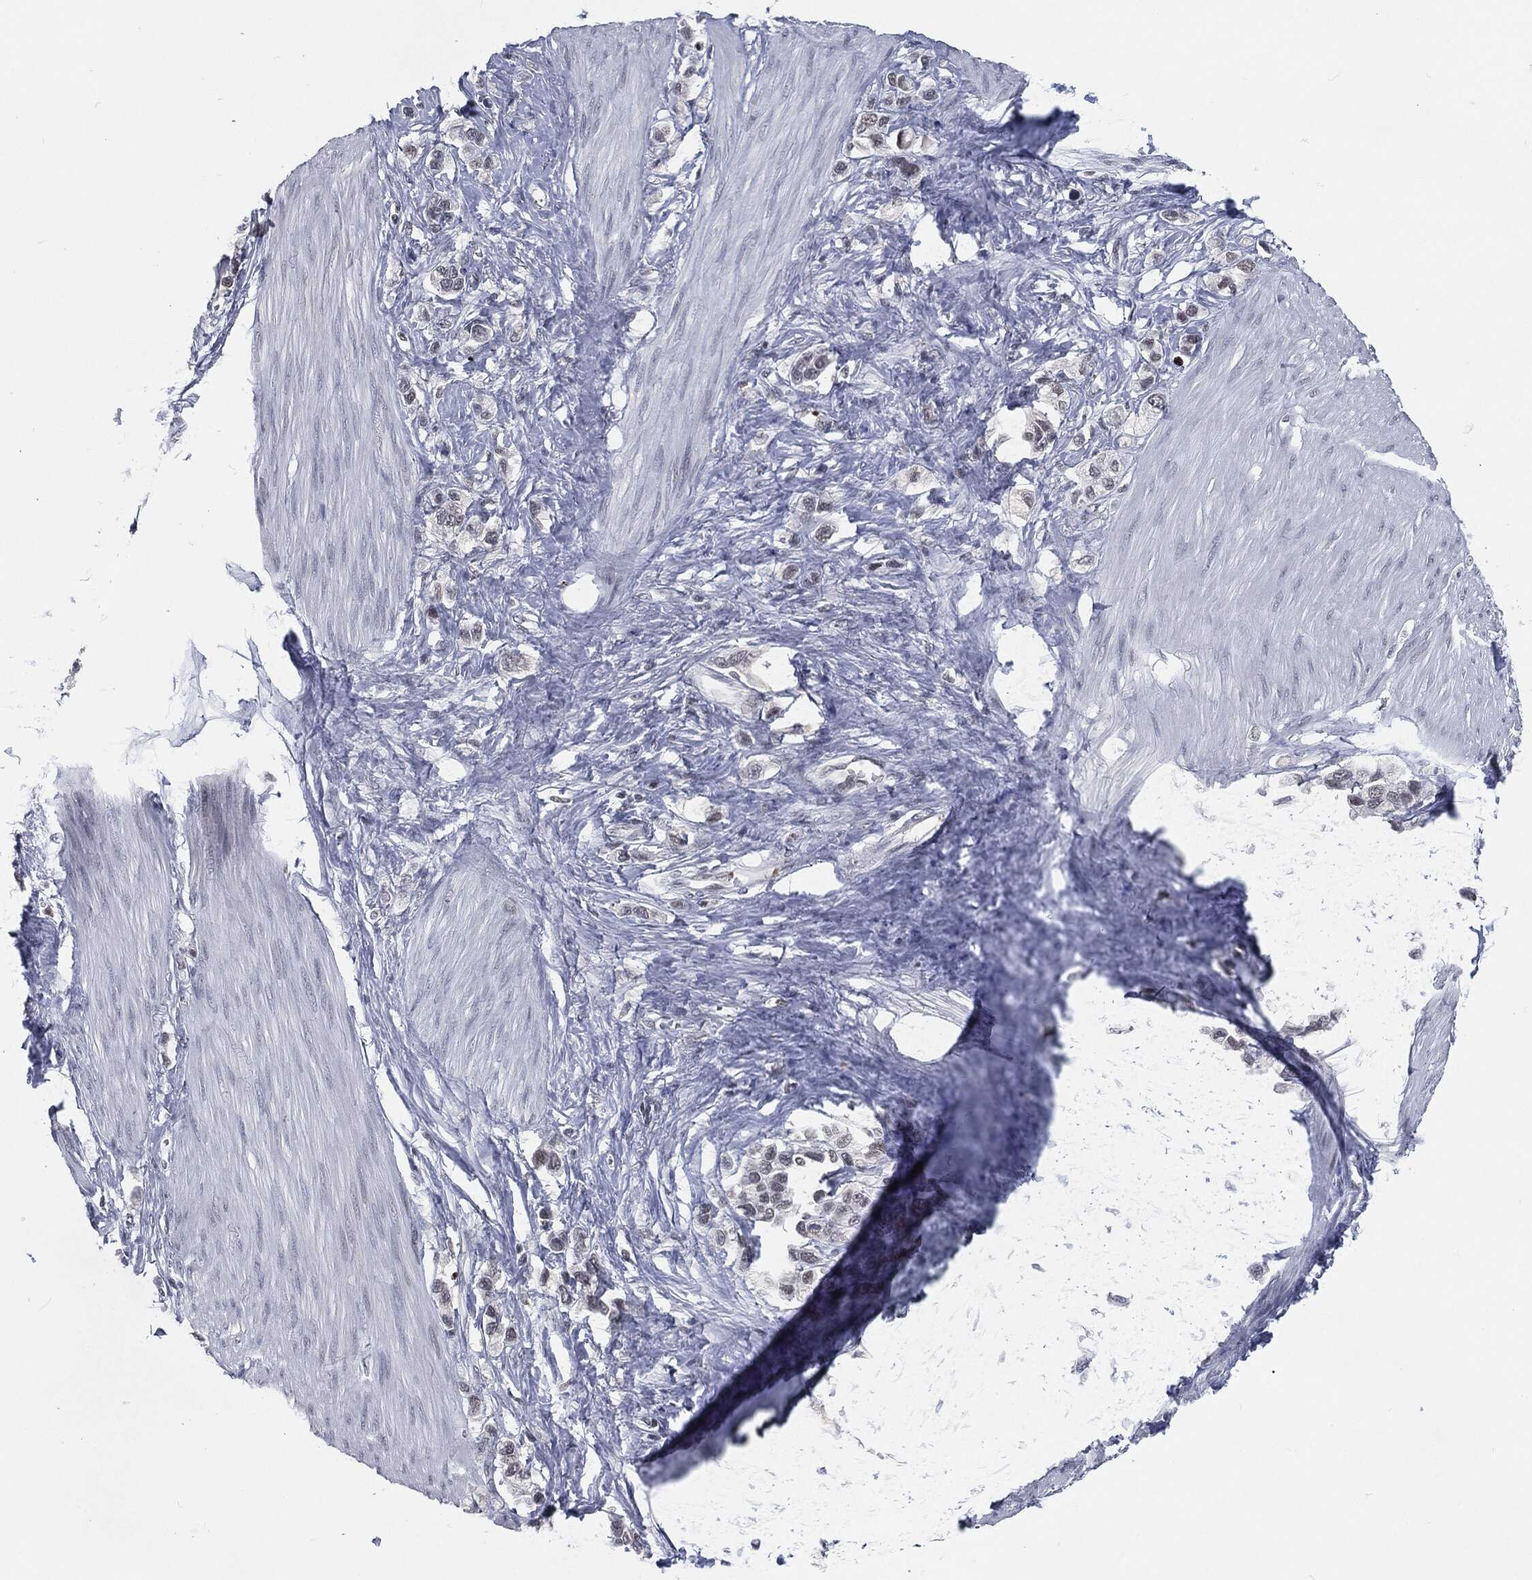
{"staining": {"intensity": "strong", "quantity": "<25%", "location": "nuclear"}, "tissue": "stomach cancer", "cell_type": "Tumor cells", "image_type": "cancer", "snomed": [{"axis": "morphology", "description": "Normal tissue, NOS"}, {"axis": "morphology", "description": "Adenocarcinoma, NOS"}, {"axis": "morphology", "description": "Adenocarcinoma, High grade"}, {"axis": "topography", "description": "Stomach, upper"}, {"axis": "topography", "description": "Stomach"}], "caption": "Approximately <25% of tumor cells in stomach cancer exhibit strong nuclear protein positivity as visualized by brown immunohistochemical staining.", "gene": "ANXA1", "patient": {"sex": "female", "age": 65}}